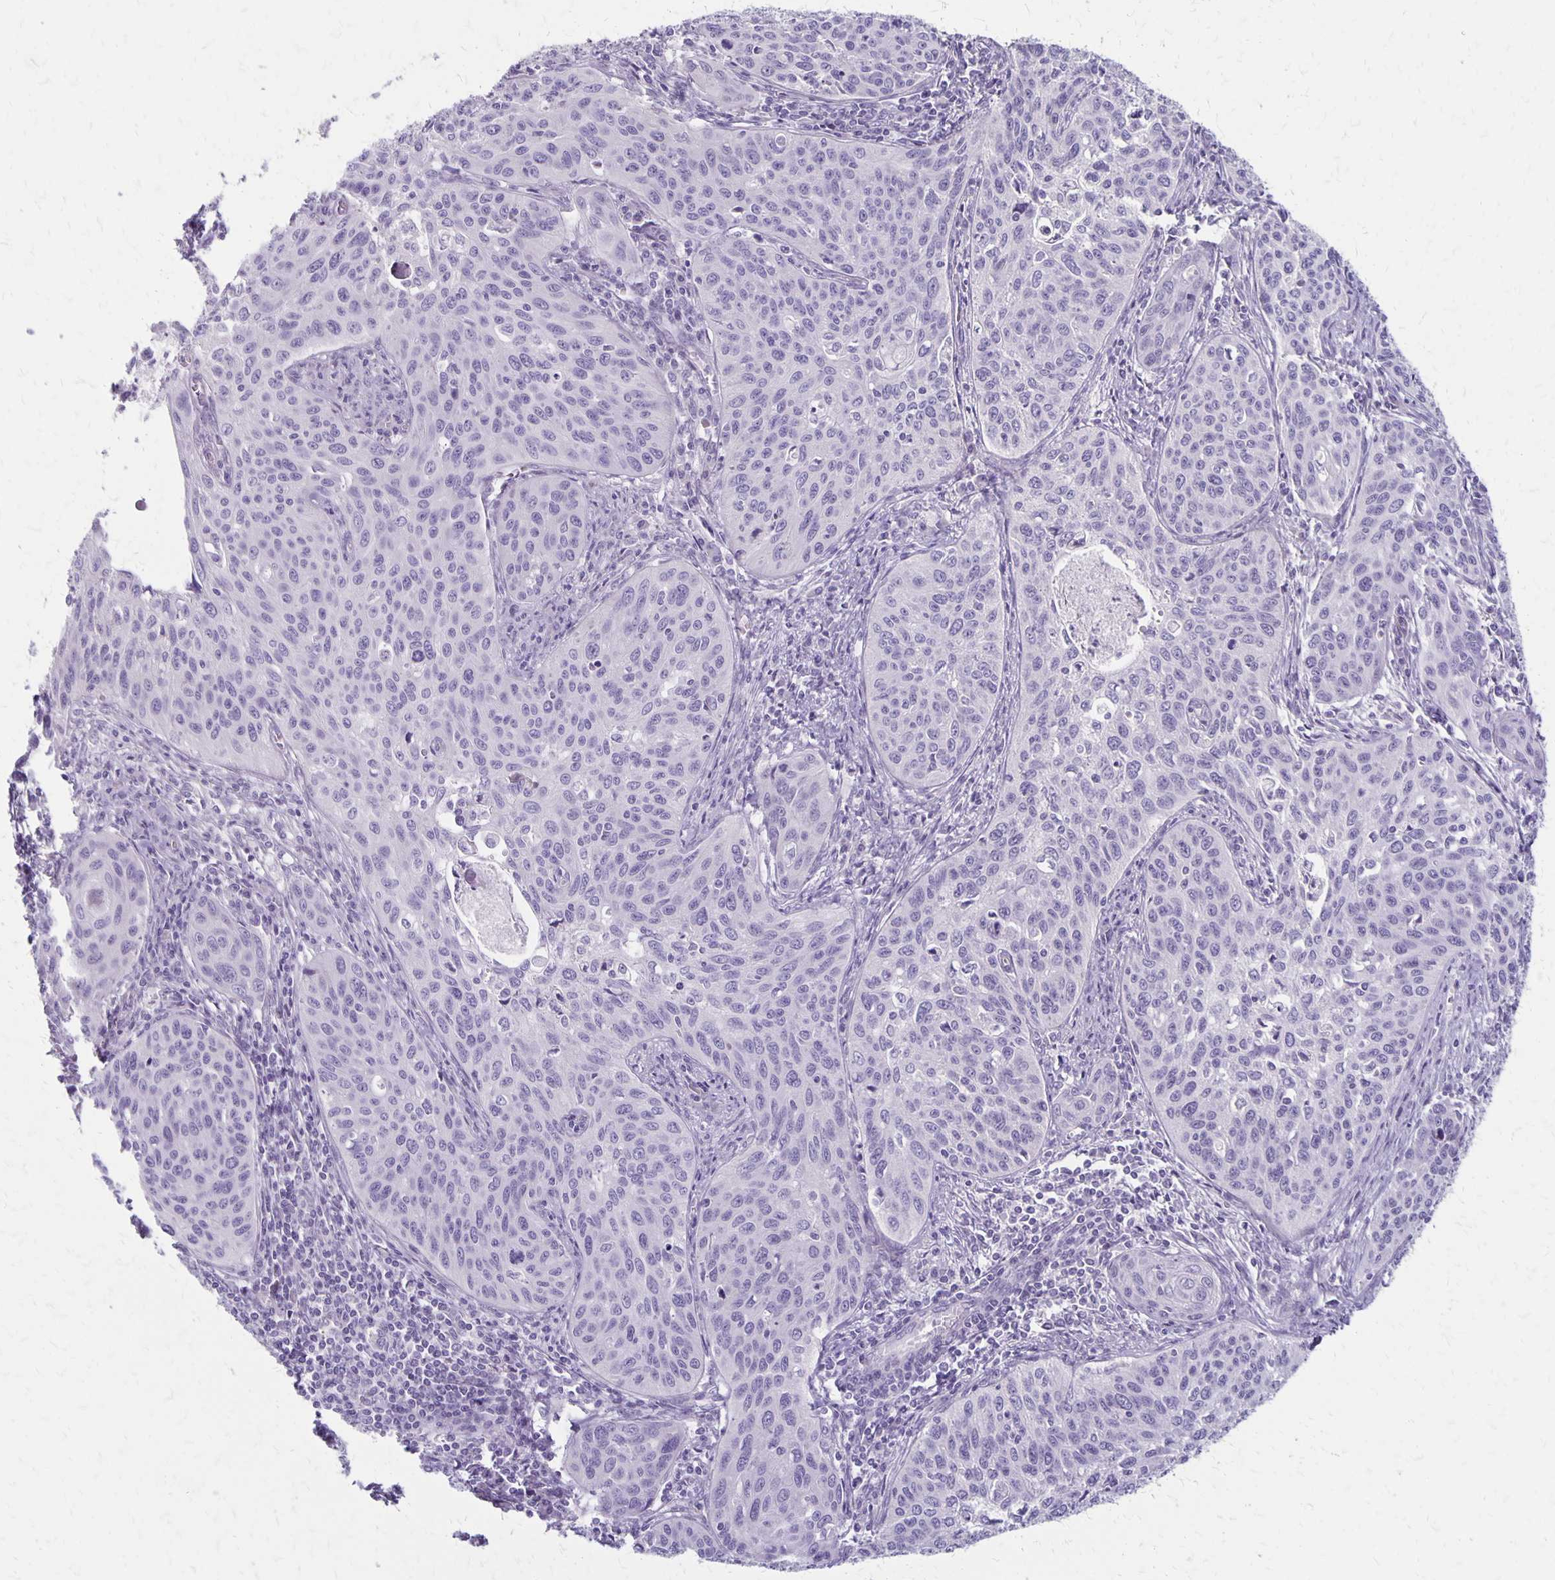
{"staining": {"intensity": "negative", "quantity": "none", "location": "none"}, "tissue": "cervical cancer", "cell_type": "Tumor cells", "image_type": "cancer", "snomed": [{"axis": "morphology", "description": "Squamous cell carcinoma, NOS"}, {"axis": "topography", "description": "Cervix"}], "caption": "Human cervical squamous cell carcinoma stained for a protein using immunohistochemistry reveals no expression in tumor cells.", "gene": "HOMER1", "patient": {"sex": "female", "age": 31}}